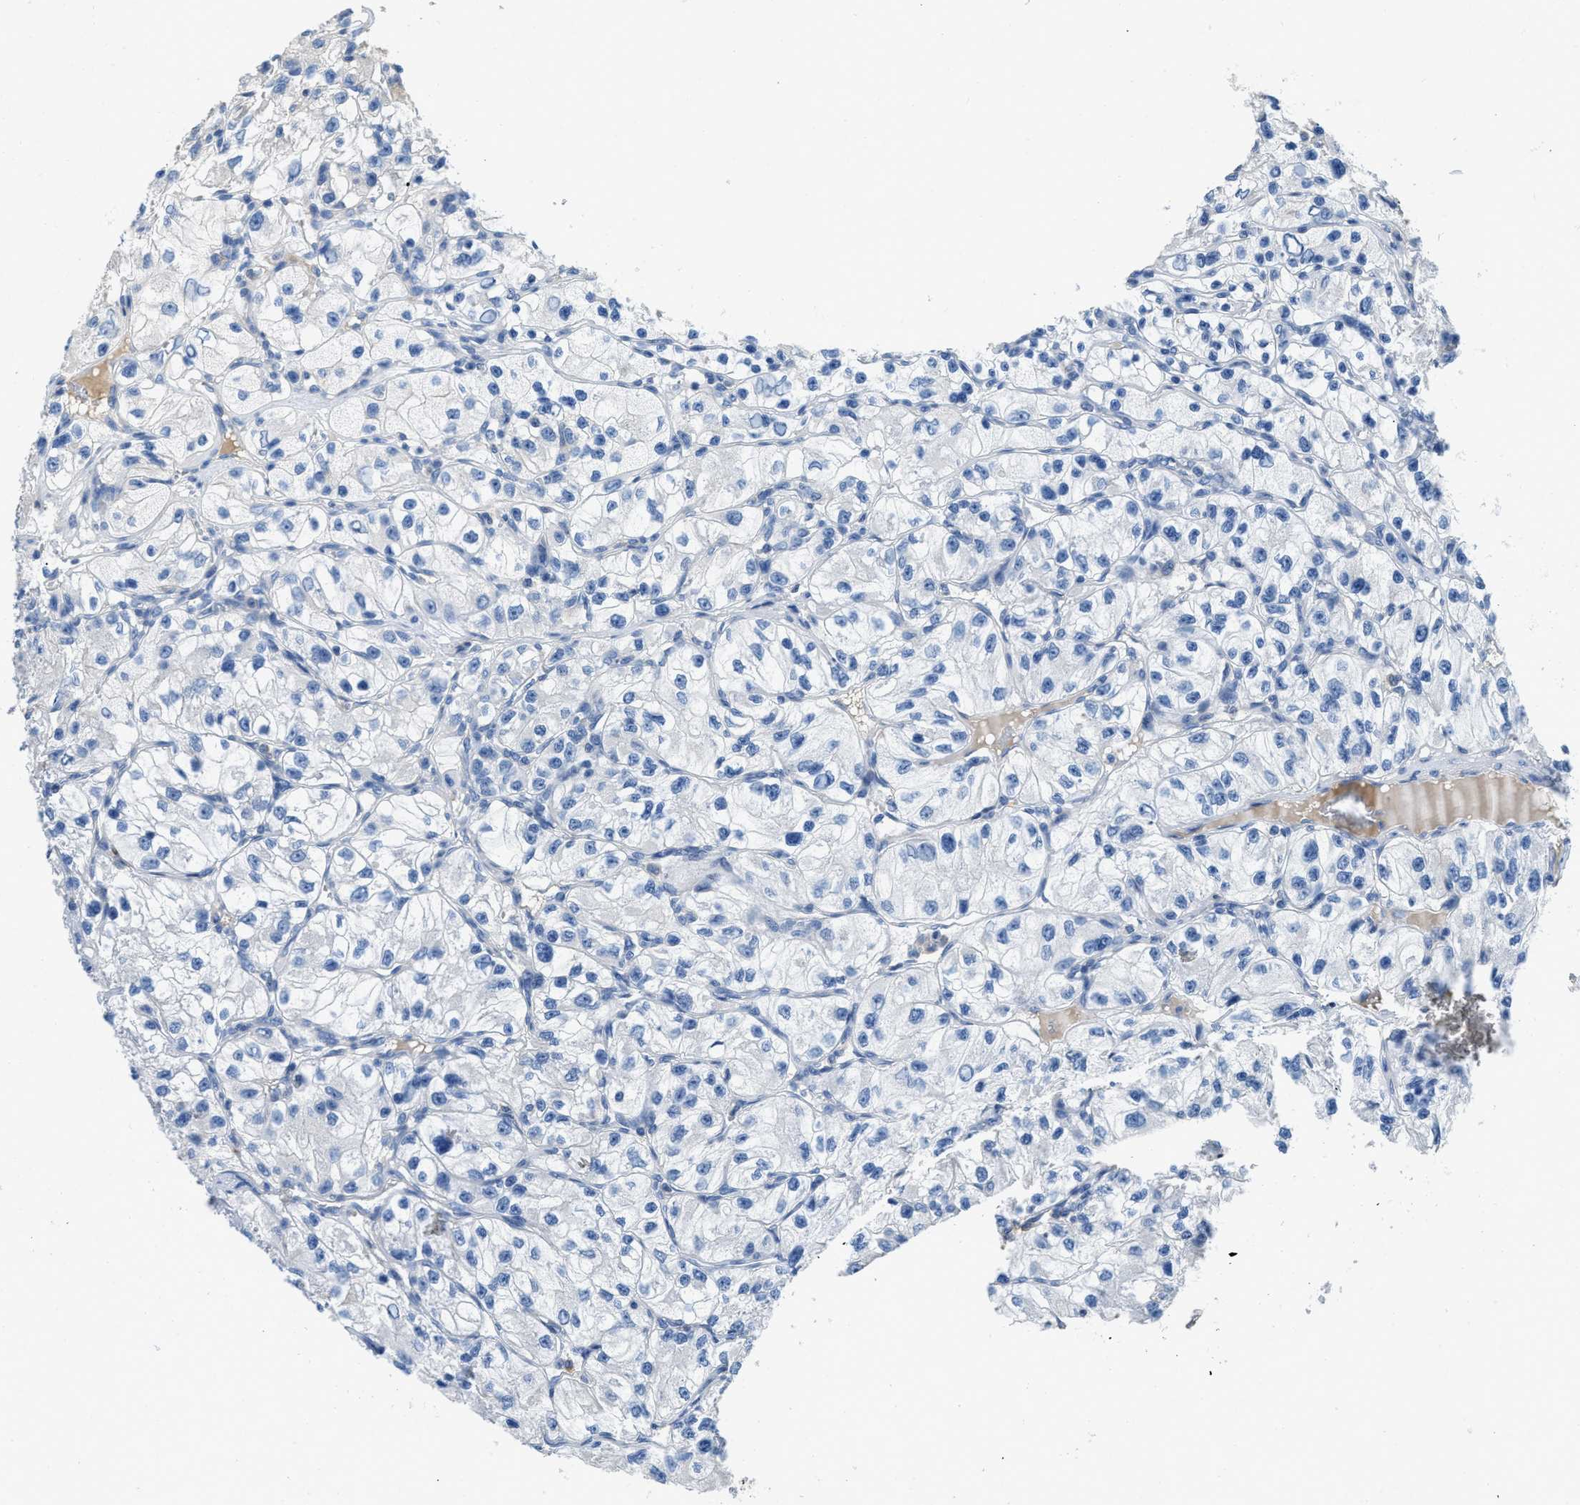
{"staining": {"intensity": "negative", "quantity": "none", "location": "none"}, "tissue": "renal cancer", "cell_type": "Tumor cells", "image_type": "cancer", "snomed": [{"axis": "morphology", "description": "Adenocarcinoma, NOS"}, {"axis": "topography", "description": "Kidney"}], "caption": "Immunohistochemistry (IHC) image of renal cancer (adenocarcinoma) stained for a protein (brown), which demonstrates no positivity in tumor cells.", "gene": "C1S", "patient": {"sex": "female", "age": 57}}